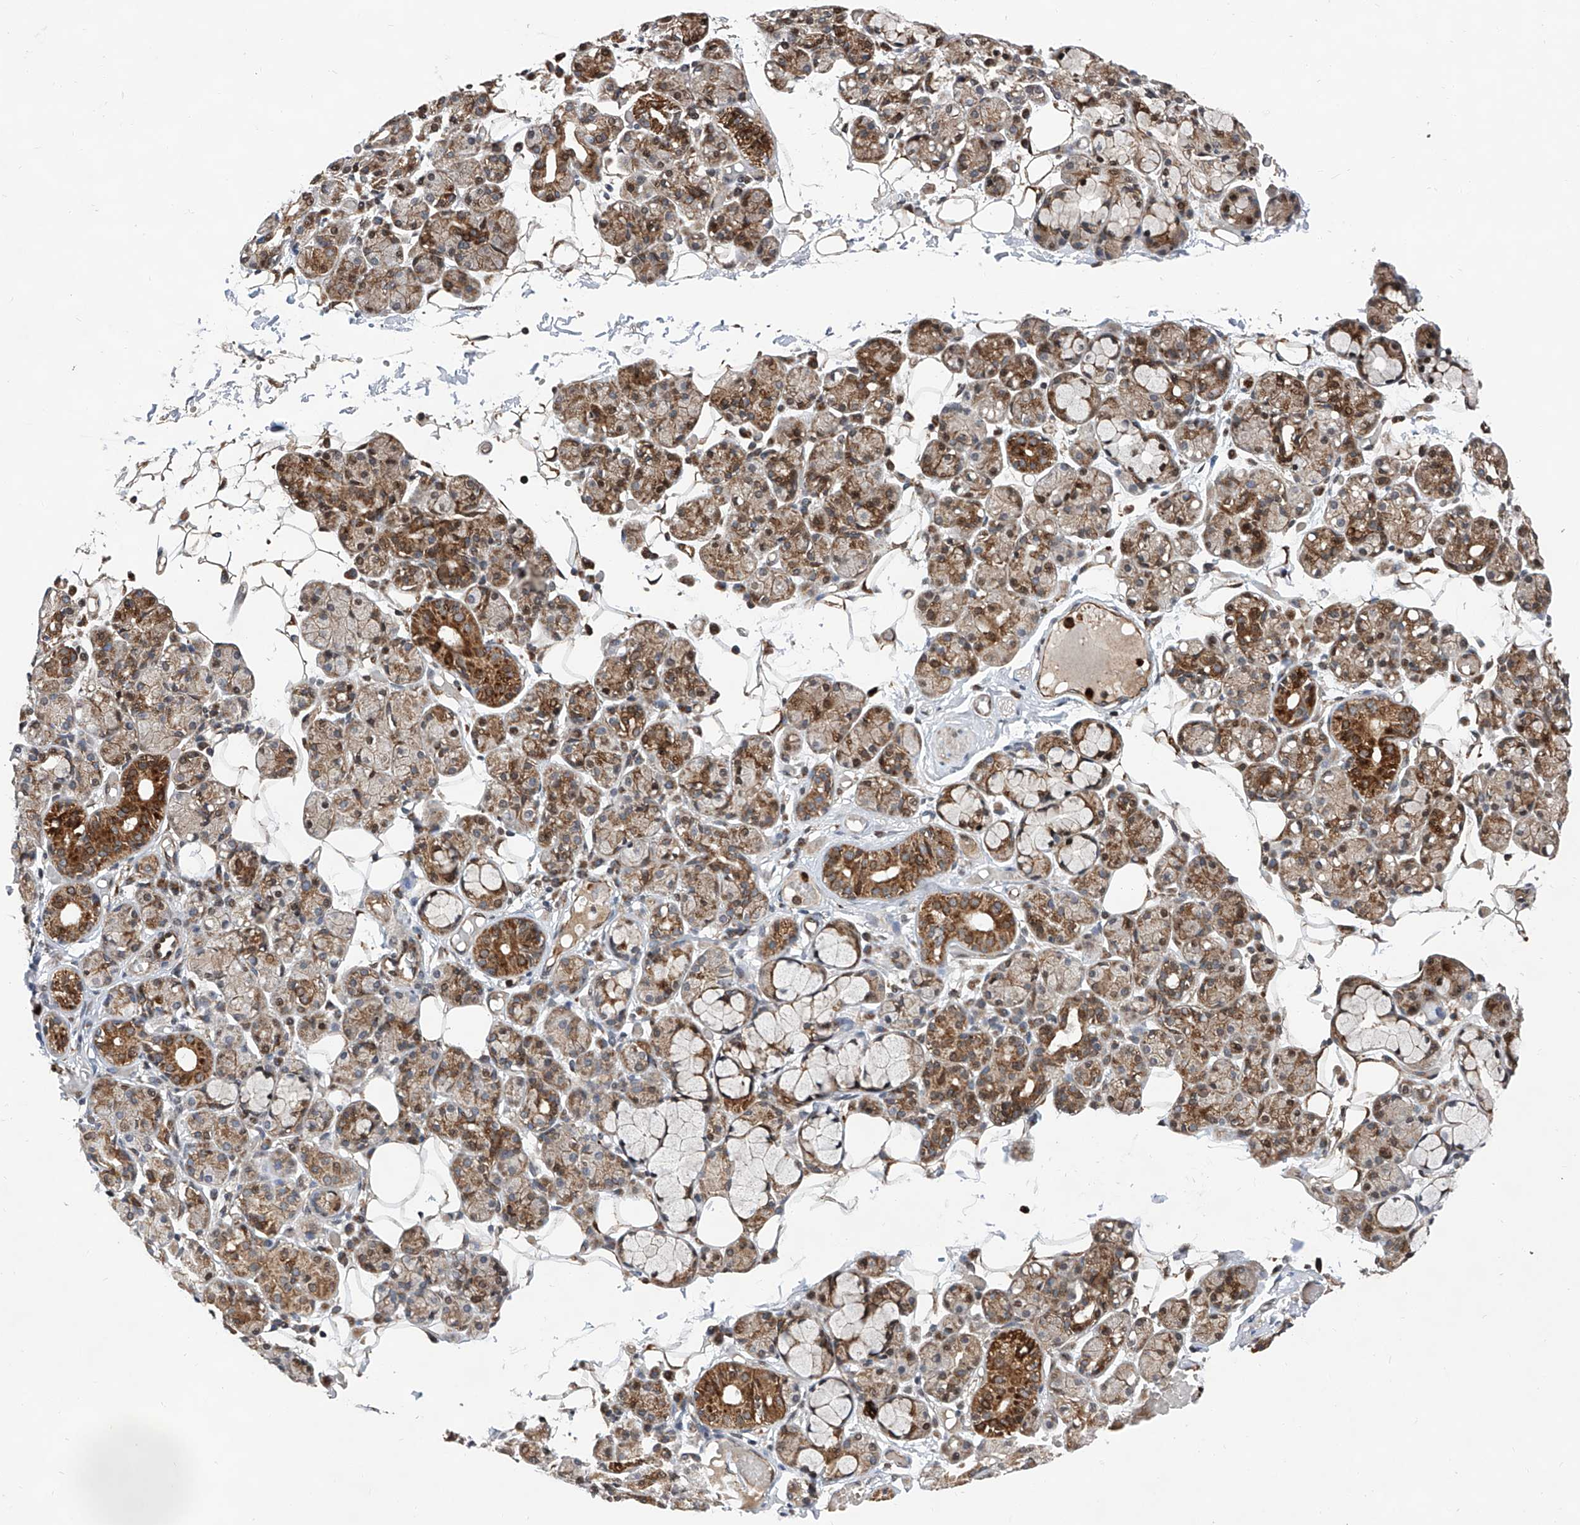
{"staining": {"intensity": "strong", "quantity": "25%-75%", "location": "cytoplasmic/membranous"}, "tissue": "salivary gland", "cell_type": "Glandular cells", "image_type": "normal", "snomed": [{"axis": "morphology", "description": "Normal tissue, NOS"}, {"axis": "topography", "description": "Salivary gland"}], "caption": "This image demonstrates immunohistochemistry staining of unremarkable salivary gland, with high strong cytoplasmic/membranous staining in about 25%-75% of glandular cells.", "gene": "FARP2", "patient": {"sex": "male", "age": 63}}